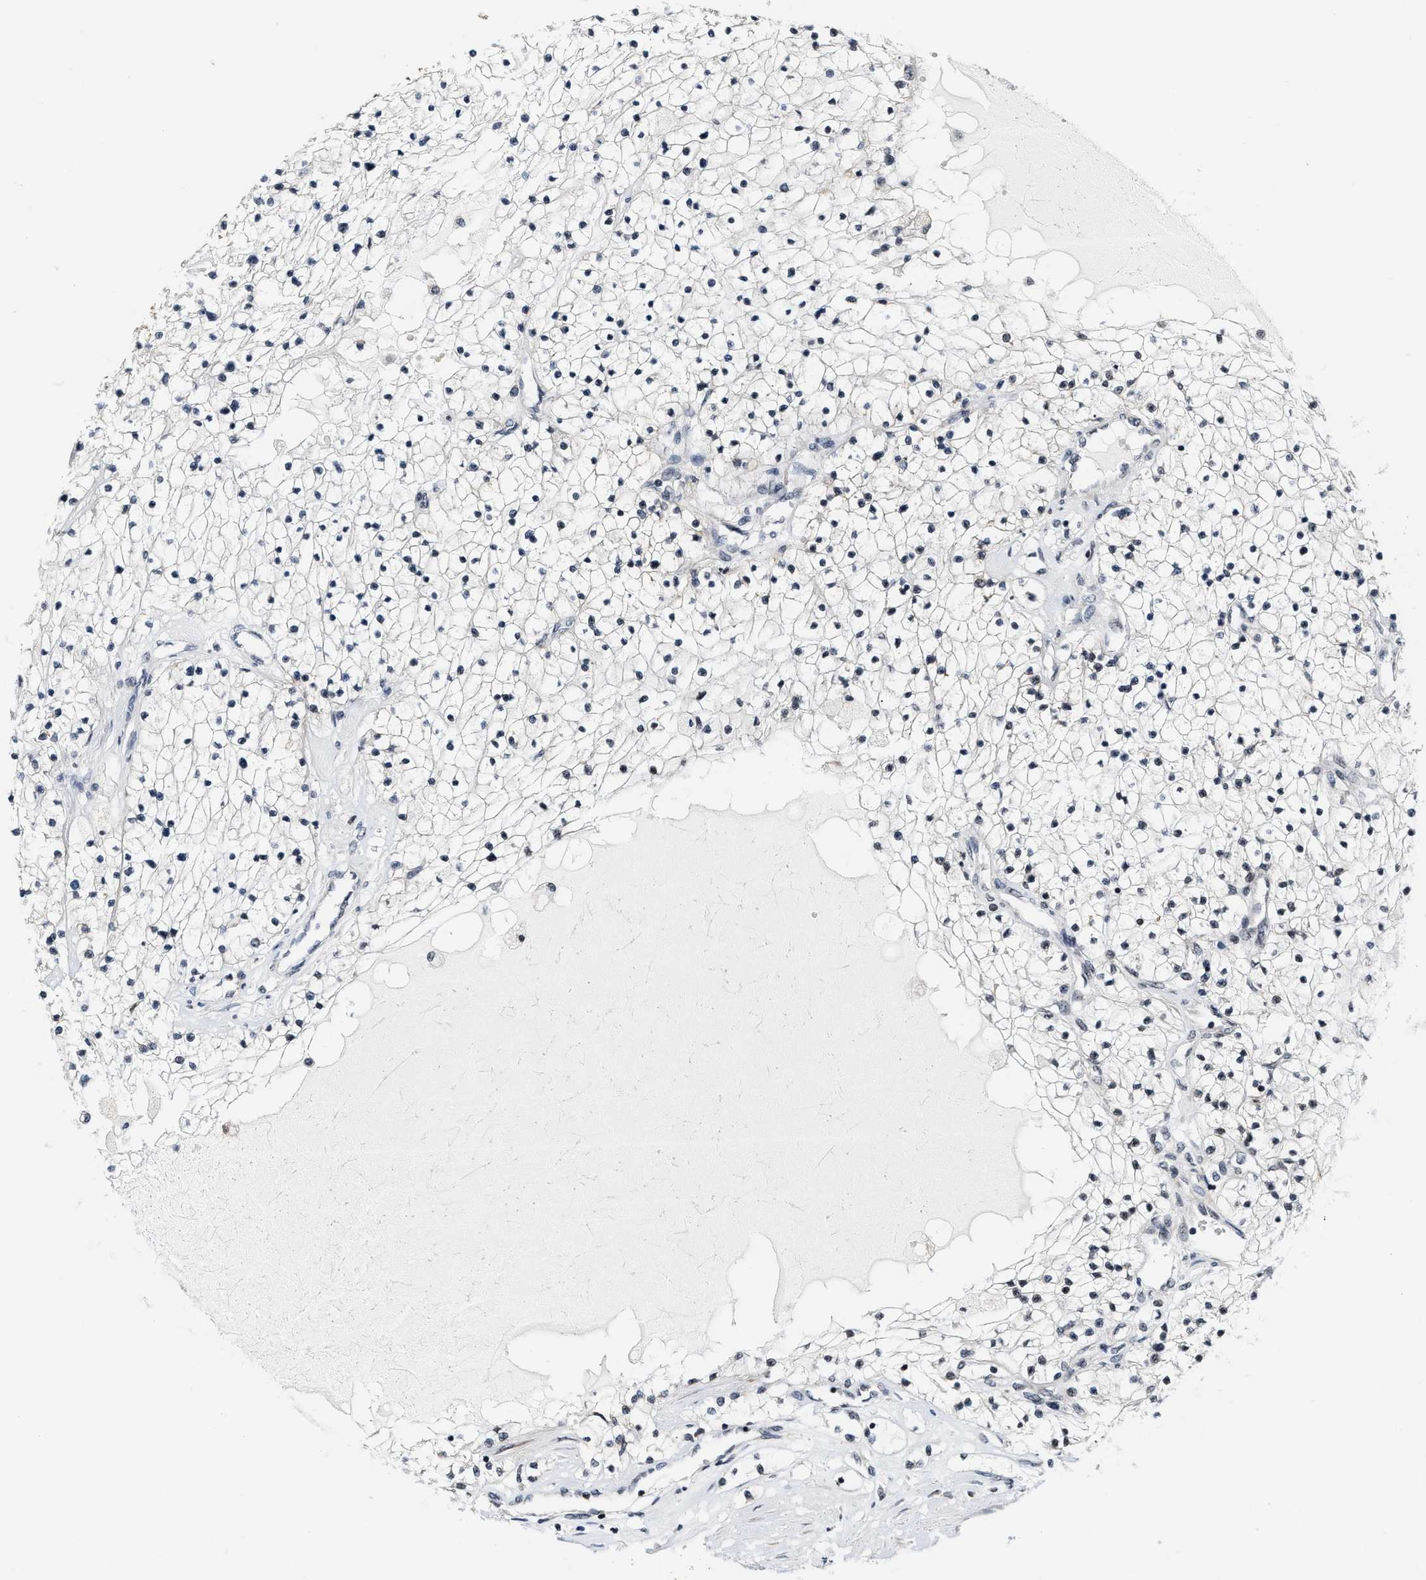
{"staining": {"intensity": "negative", "quantity": "none", "location": "none"}, "tissue": "renal cancer", "cell_type": "Tumor cells", "image_type": "cancer", "snomed": [{"axis": "morphology", "description": "Adenocarcinoma, NOS"}, {"axis": "topography", "description": "Kidney"}], "caption": "Renal cancer was stained to show a protein in brown. There is no significant staining in tumor cells.", "gene": "ANKRD6", "patient": {"sex": "male", "age": 68}}